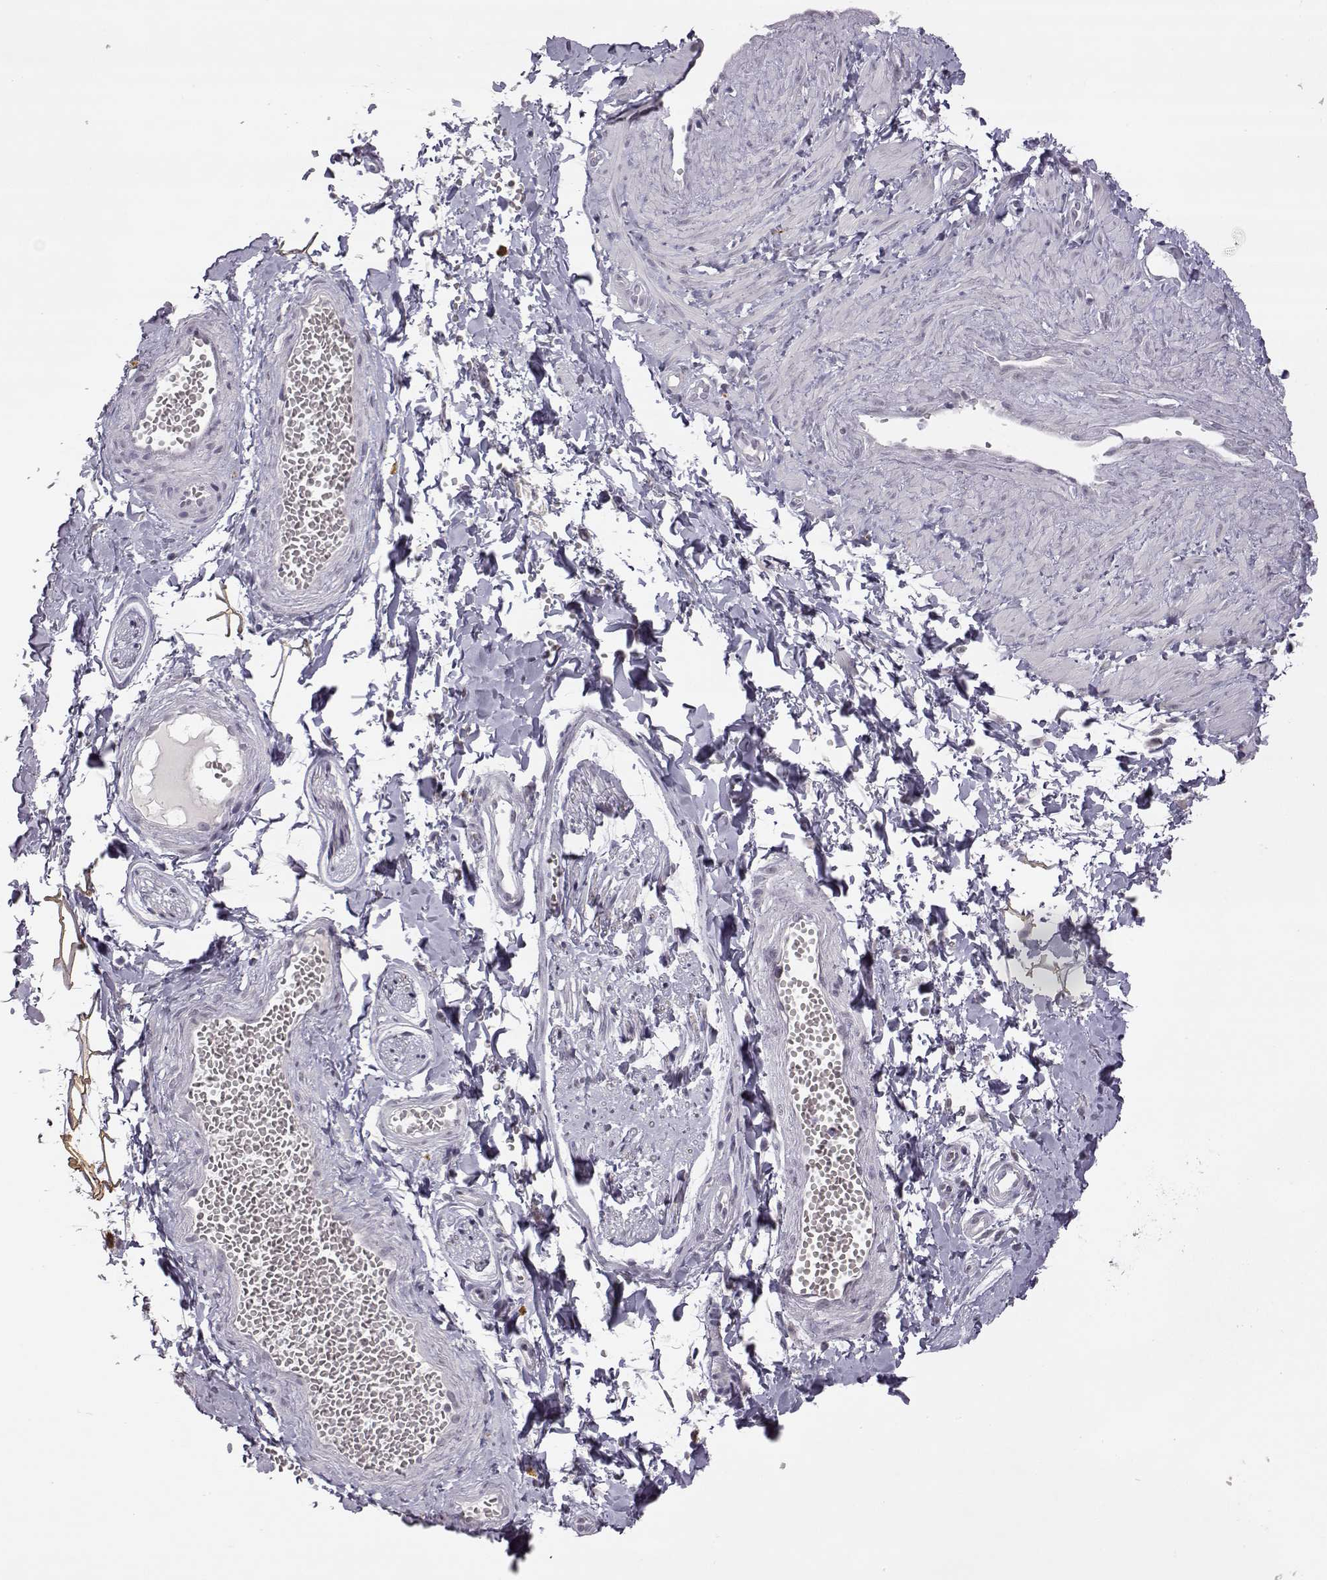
{"staining": {"intensity": "negative", "quantity": "none", "location": "none"}, "tissue": "adipose tissue", "cell_type": "Adipocytes", "image_type": "normal", "snomed": [{"axis": "morphology", "description": "Normal tissue, NOS"}, {"axis": "topography", "description": "Smooth muscle"}, {"axis": "topography", "description": "Peripheral nerve tissue"}], "caption": "Immunohistochemical staining of normal human adipose tissue reveals no significant staining in adipocytes. Brightfield microscopy of IHC stained with DAB (3,3'-diaminobenzidine) (brown) and hematoxylin (blue), captured at high magnification.", "gene": "VGF", "patient": {"sex": "male", "age": 22}}